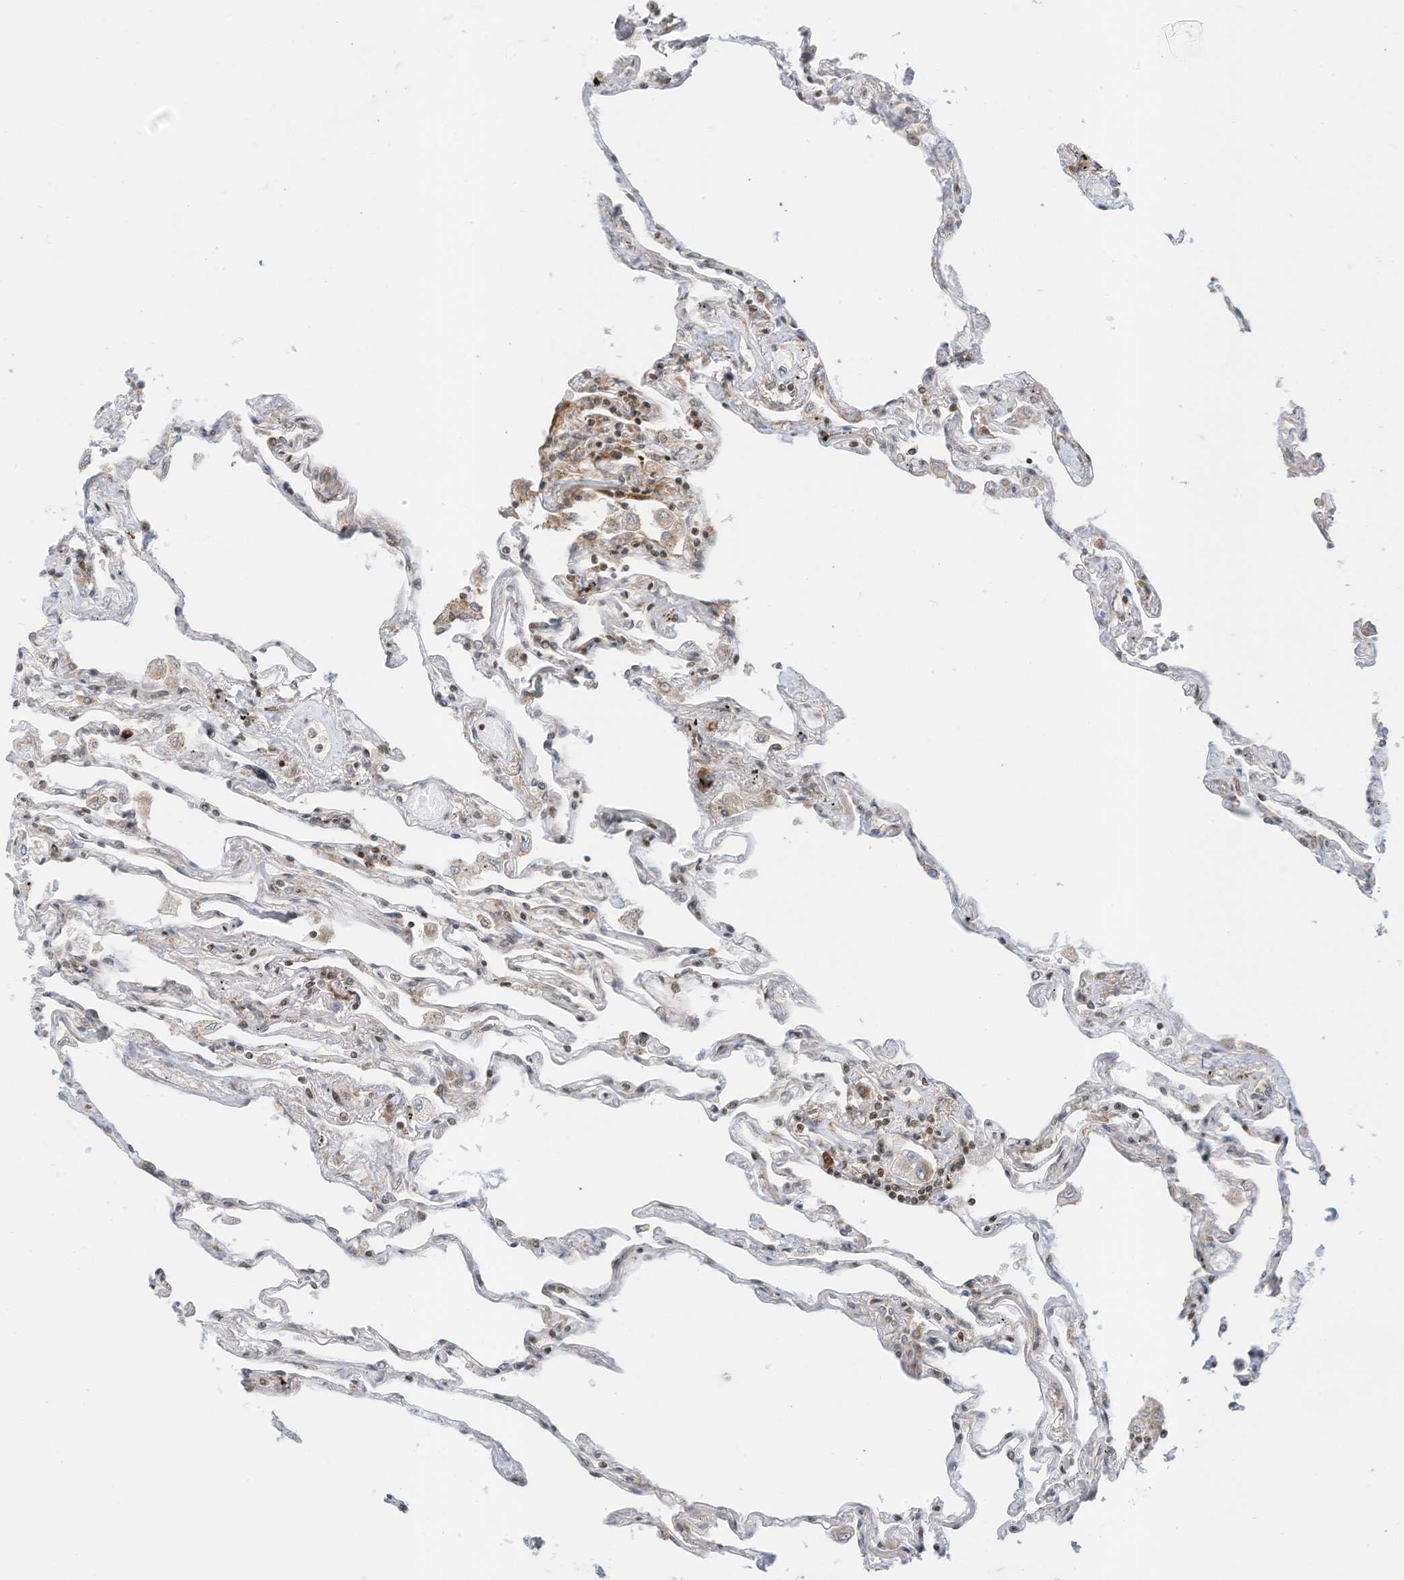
{"staining": {"intensity": "weak", "quantity": "25%-75%", "location": "cytoplasmic/membranous"}, "tissue": "lung", "cell_type": "Alveolar cells", "image_type": "normal", "snomed": [{"axis": "morphology", "description": "Normal tissue, NOS"}, {"axis": "topography", "description": "Lung"}], "caption": "The histopathology image exhibits immunohistochemical staining of benign lung. There is weak cytoplasmic/membranous expression is present in approximately 25%-75% of alveolar cells.", "gene": "EDF1", "patient": {"sex": "female", "age": 67}}